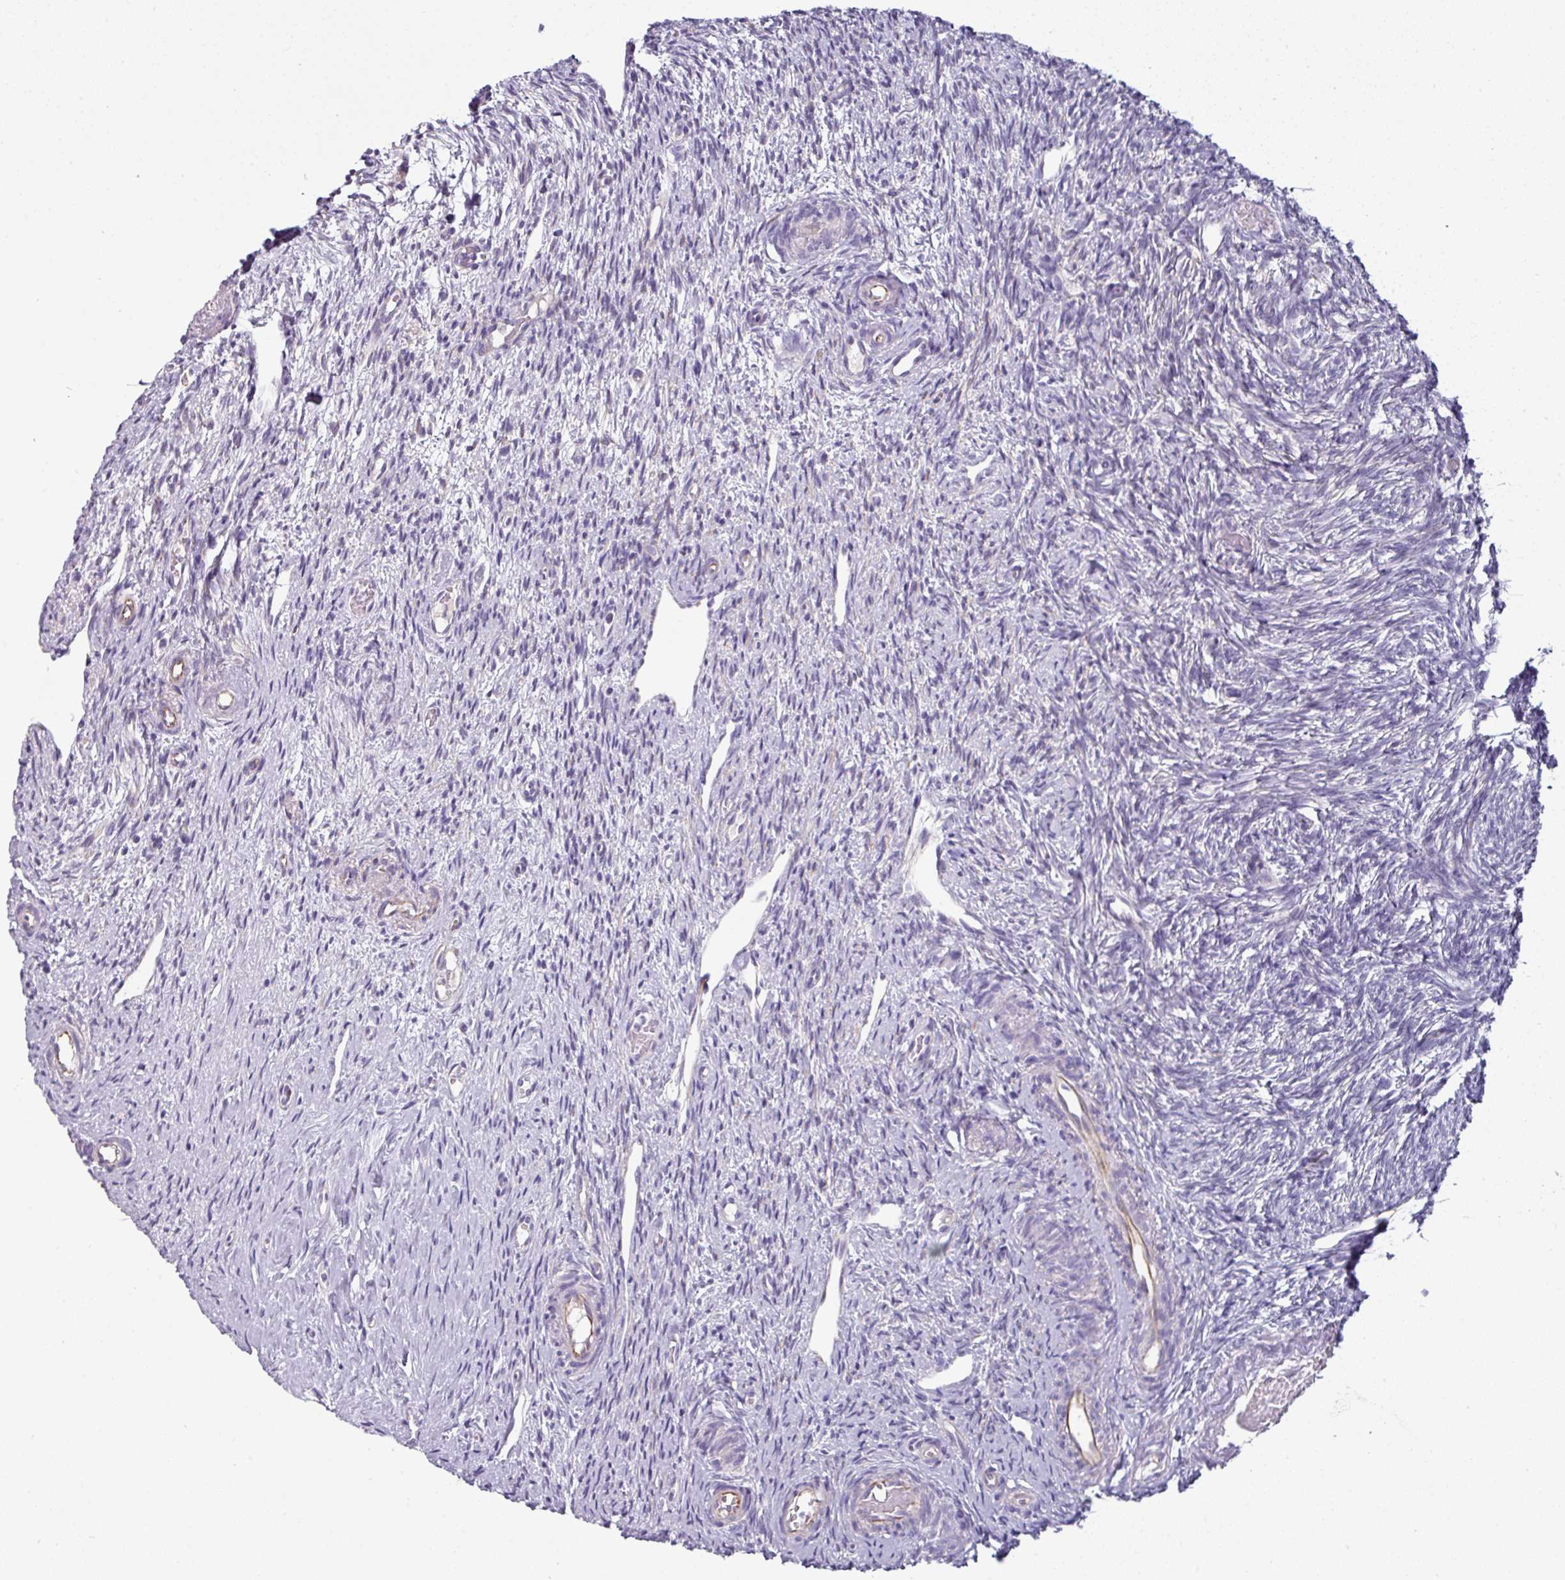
{"staining": {"intensity": "negative", "quantity": "none", "location": "none"}, "tissue": "ovary", "cell_type": "Follicle cells", "image_type": "normal", "snomed": [{"axis": "morphology", "description": "Normal tissue, NOS"}, {"axis": "topography", "description": "Ovary"}], "caption": "Ovary was stained to show a protein in brown. There is no significant positivity in follicle cells. (DAB (3,3'-diaminobenzidine) IHC, high magnification).", "gene": "EYA3", "patient": {"sex": "female", "age": 51}}